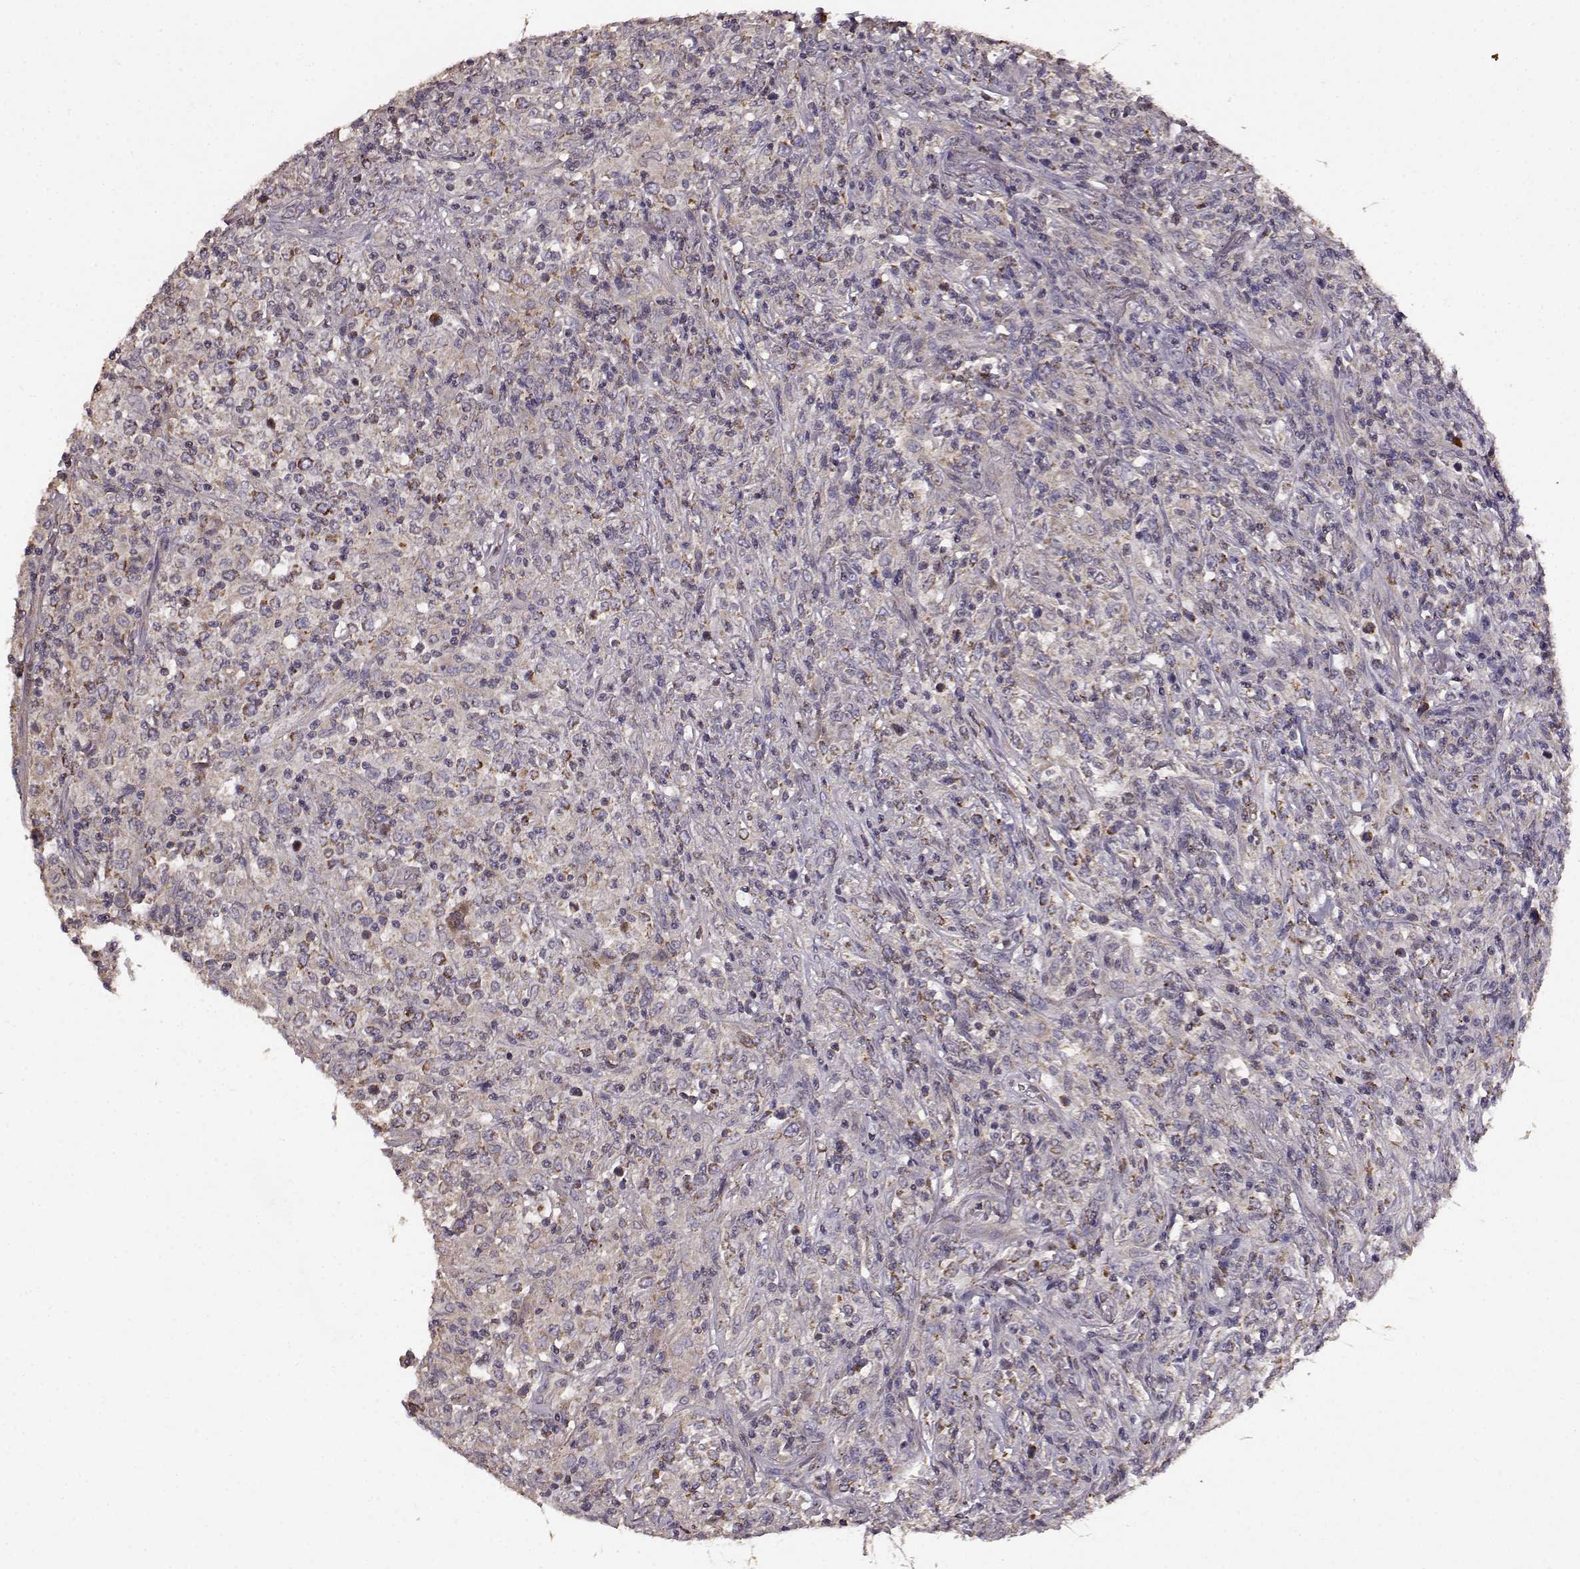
{"staining": {"intensity": "negative", "quantity": "none", "location": "none"}, "tissue": "lymphoma", "cell_type": "Tumor cells", "image_type": "cancer", "snomed": [{"axis": "morphology", "description": "Malignant lymphoma, non-Hodgkin's type, High grade"}, {"axis": "topography", "description": "Lung"}], "caption": "Immunohistochemistry (IHC) image of human malignant lymphoma, non-Hodgkin's type (high-grade) stained for a protein (brown), which displays no expression in tumor cells.", "gene": "ERBB3", "patient": {"sex": "male", "age": 79}}